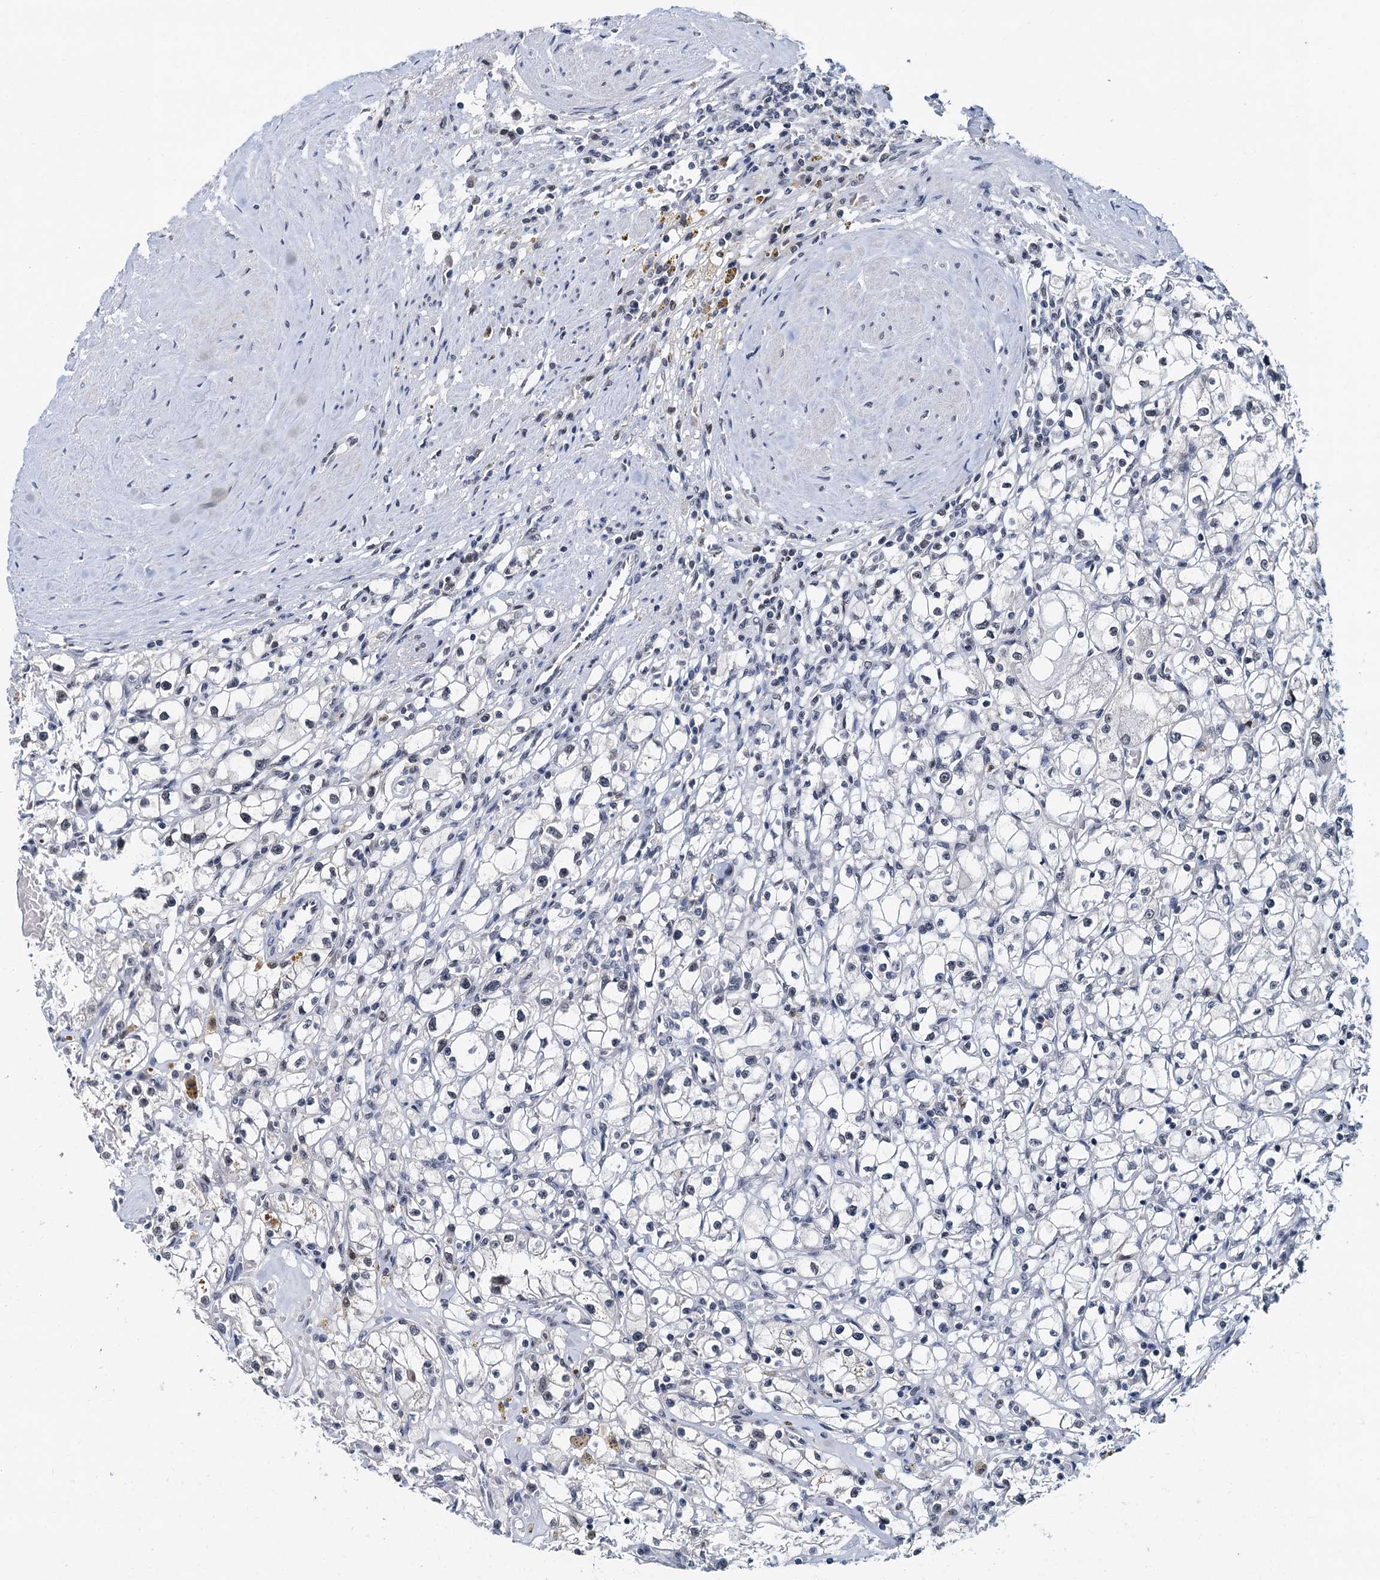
{"staining": {"intensity": "negative", "quantity": "none", "location": "none"}, "tissue": "renal cancer", "cell_type": "Tumor cells", "image_type": "cancer", "snomed": [{"axis": "morphology", "description": "Adenocarcinoma, NOS"}, {"axis": "topography", "description": "Kidney"}], "caption": "Protein analysis of renal adenocarcinoma shows no significant expression in tumor cells.", "gene": "SNRPD1", "patient": {"sex": "male", "age": 56}}